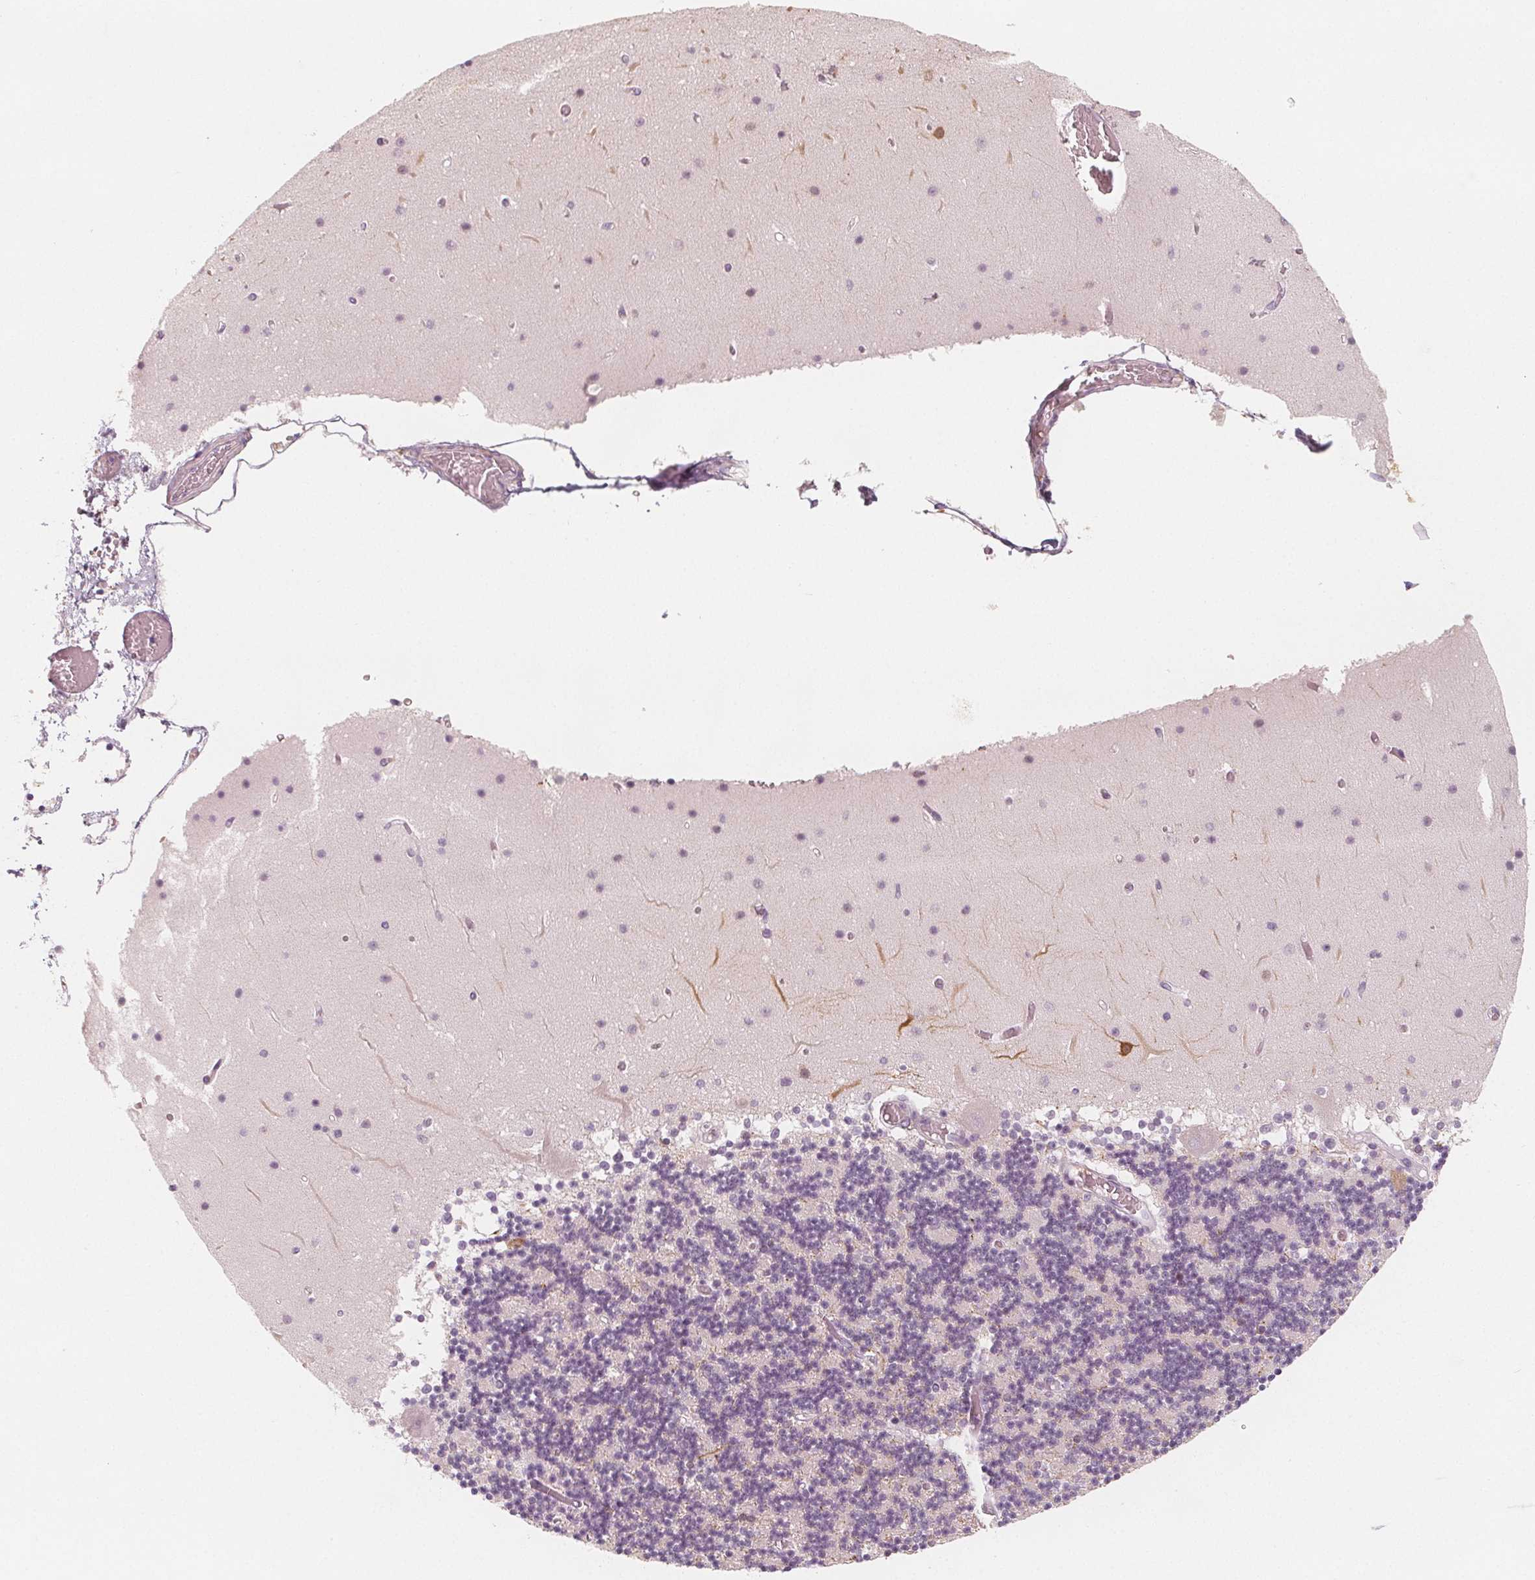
{"staining": {"intensity": "weak", "quantity": "25%-75%", "location": "cytoplasmic/membranous"}, "tissue": "cerebellum", "cell_type": "Cells in granular layer", "image_type": "normal", "snomed": [{"axis": "morphology", "description": "Normal tissue, NOS"}, {"axis": "topography", "description": "Cerebellum"}], "caption": "This photomicrograph exhibits immunohistochemistry staining of benign cerebellum, with low weak cytoplasmic/membranous positivity in approximately 25%-75% of cells in granular layer.", "gene": "MAP1A", "patient": {"sex": "female", "age": 28}}